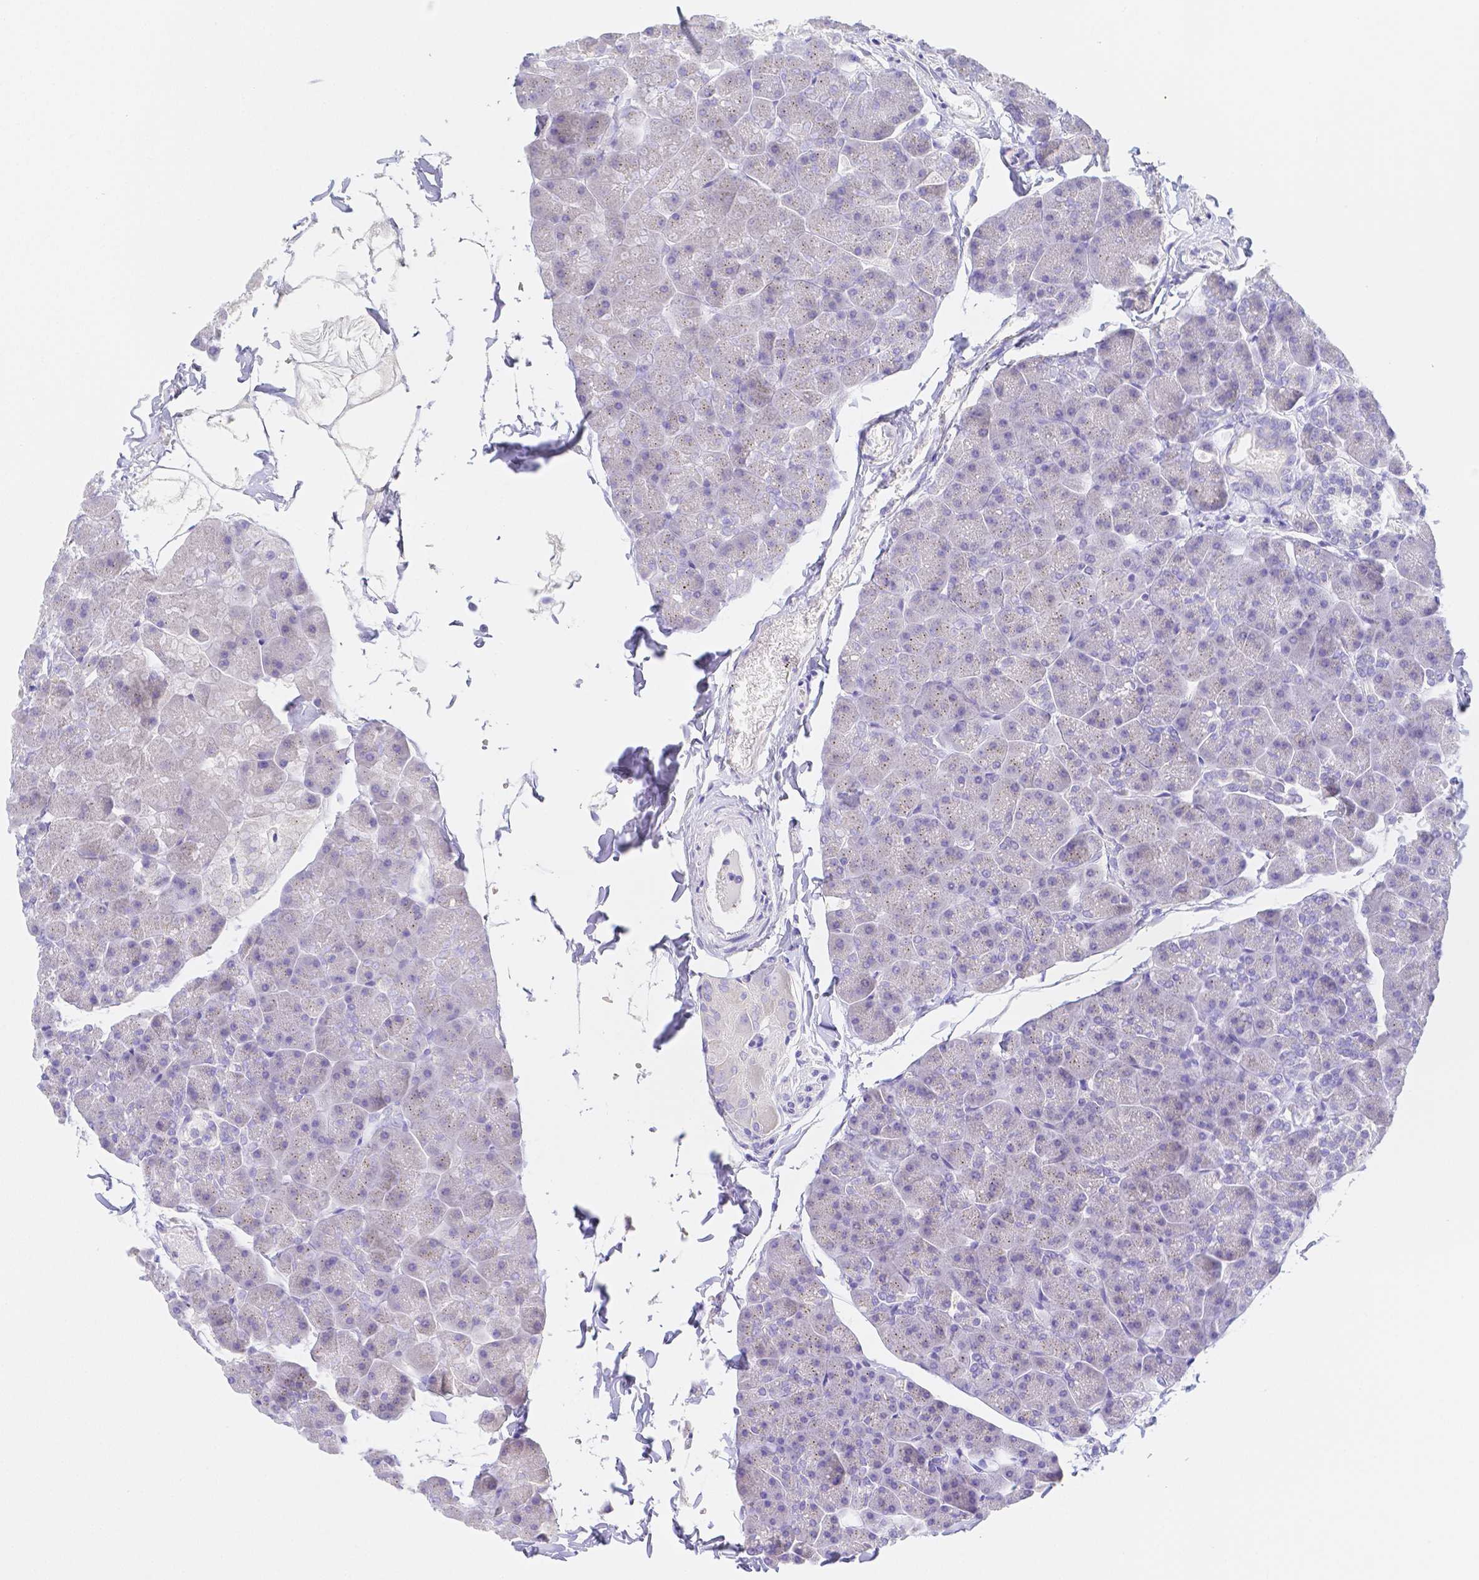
{"staining": {"intensity": "negative", "quantity": "none", "location": "none"}, "tissue": "pancreas", "cell_type": "Exocrine glandular cells", "image_type": "normal", "snomed": [{"axis": "morphology", "description": "Normal tissue, NOS"}, {"axis": "topography", "description": "Pancreas"}], "caption": "An immunohistochemistry (IHC) histopathology image of benign pancreas is shown. There is no staining in exocrine glandular cells of pancreas.", "gene": "ZG16B", "patient": {"sex": "male", "age": 35}}